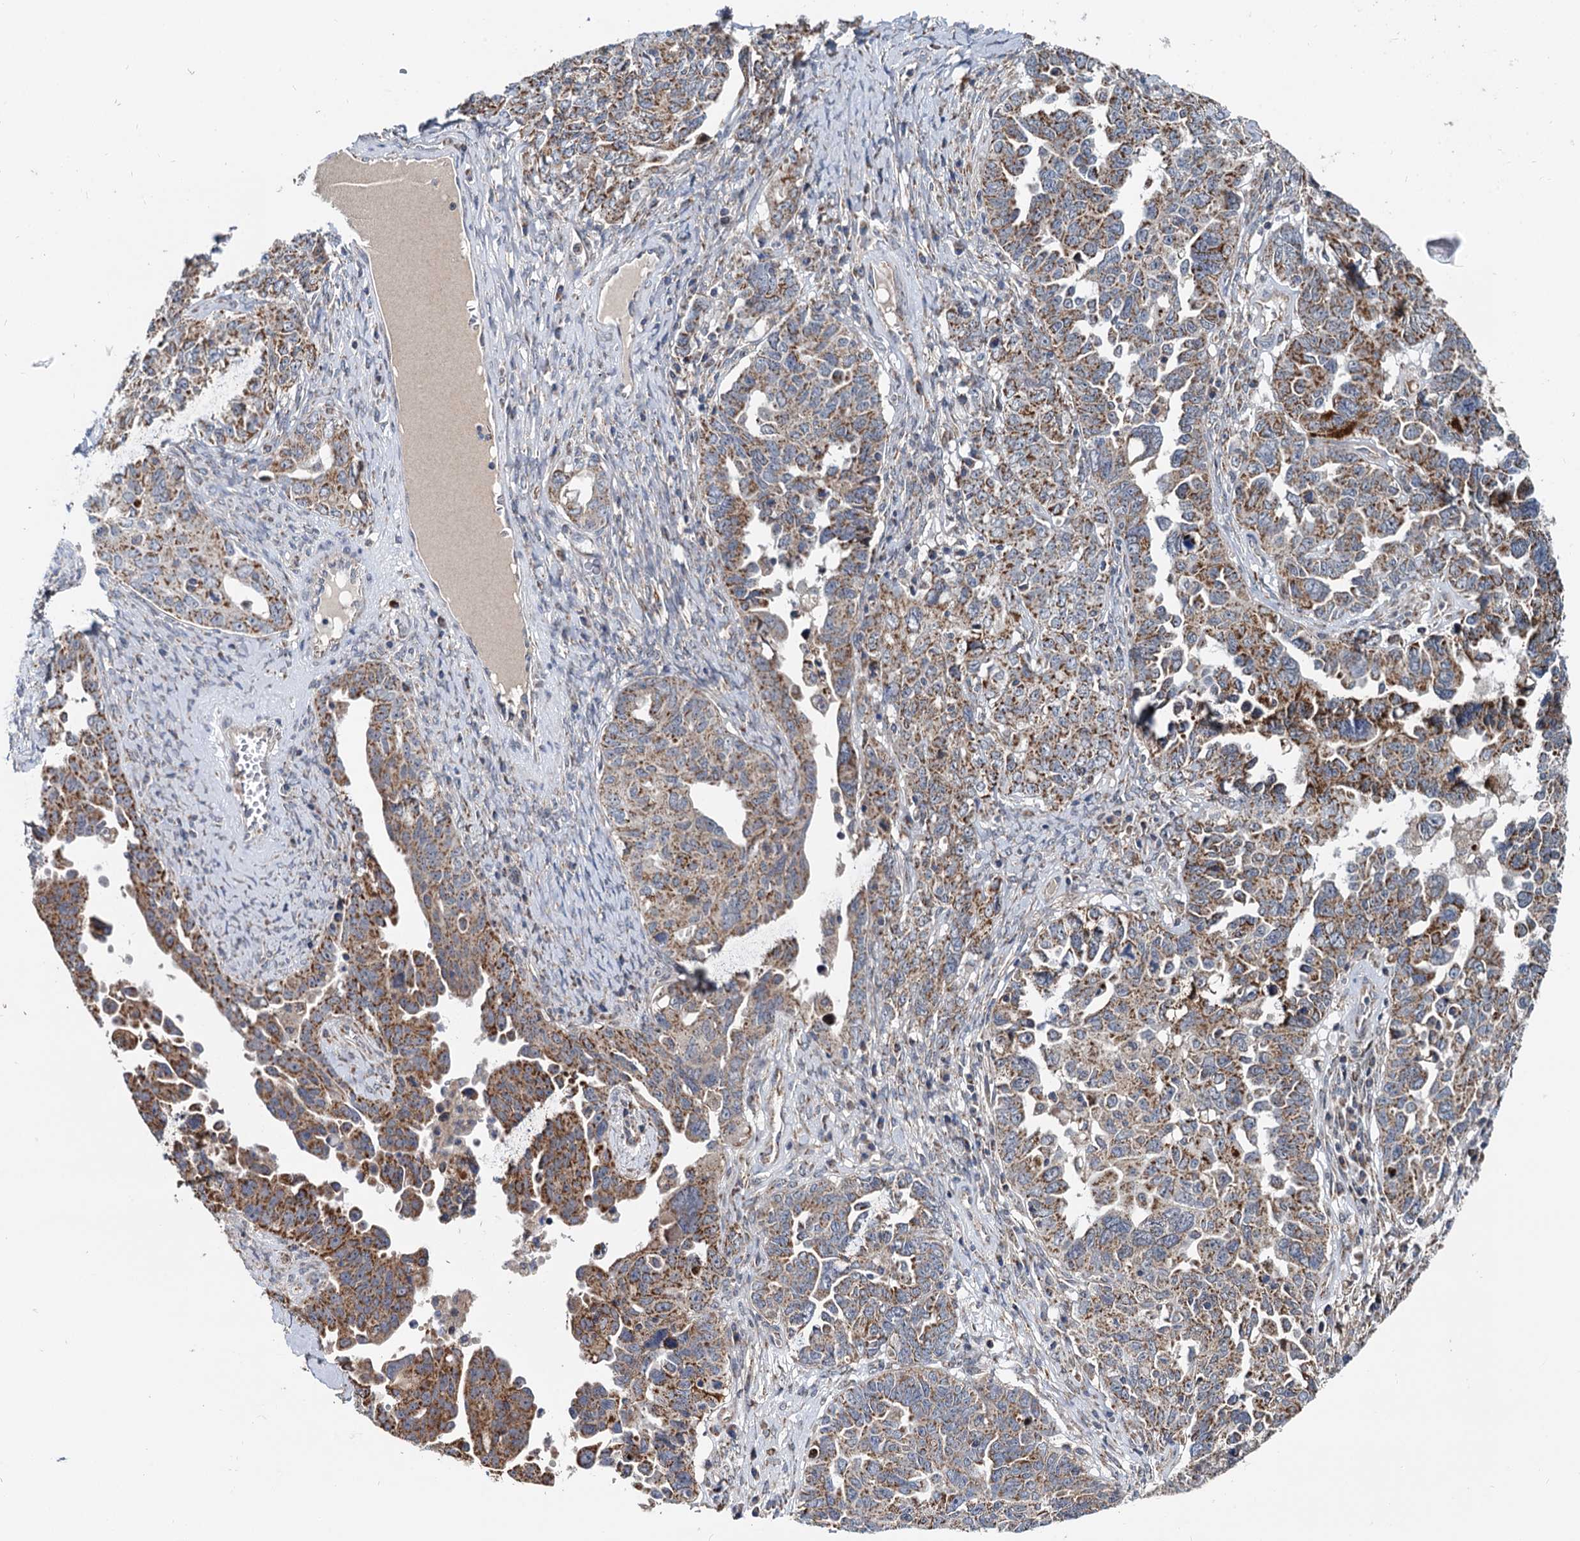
{"staining": {"intensity": "moderate", "quantity": ">75%", "location": "cytoplasmic/membranous"}, "tissue": "ovarian cancer", "cell_type": "Tumor cells", "image_type": "cancer", "snomed": [{"axis": "morphology", "description": "Carcinoma, endometroid"}, {"axis": "topography", "description": "Ovary"}], "caption": "Immunohistochemical staining of ovarian cancer reveals medium levels of moderate cytoplasmic/membranous staining in about >75% of tumor cells.", "gene": "SPRYD3", "patient": {"sex": "female", "age": 62}}